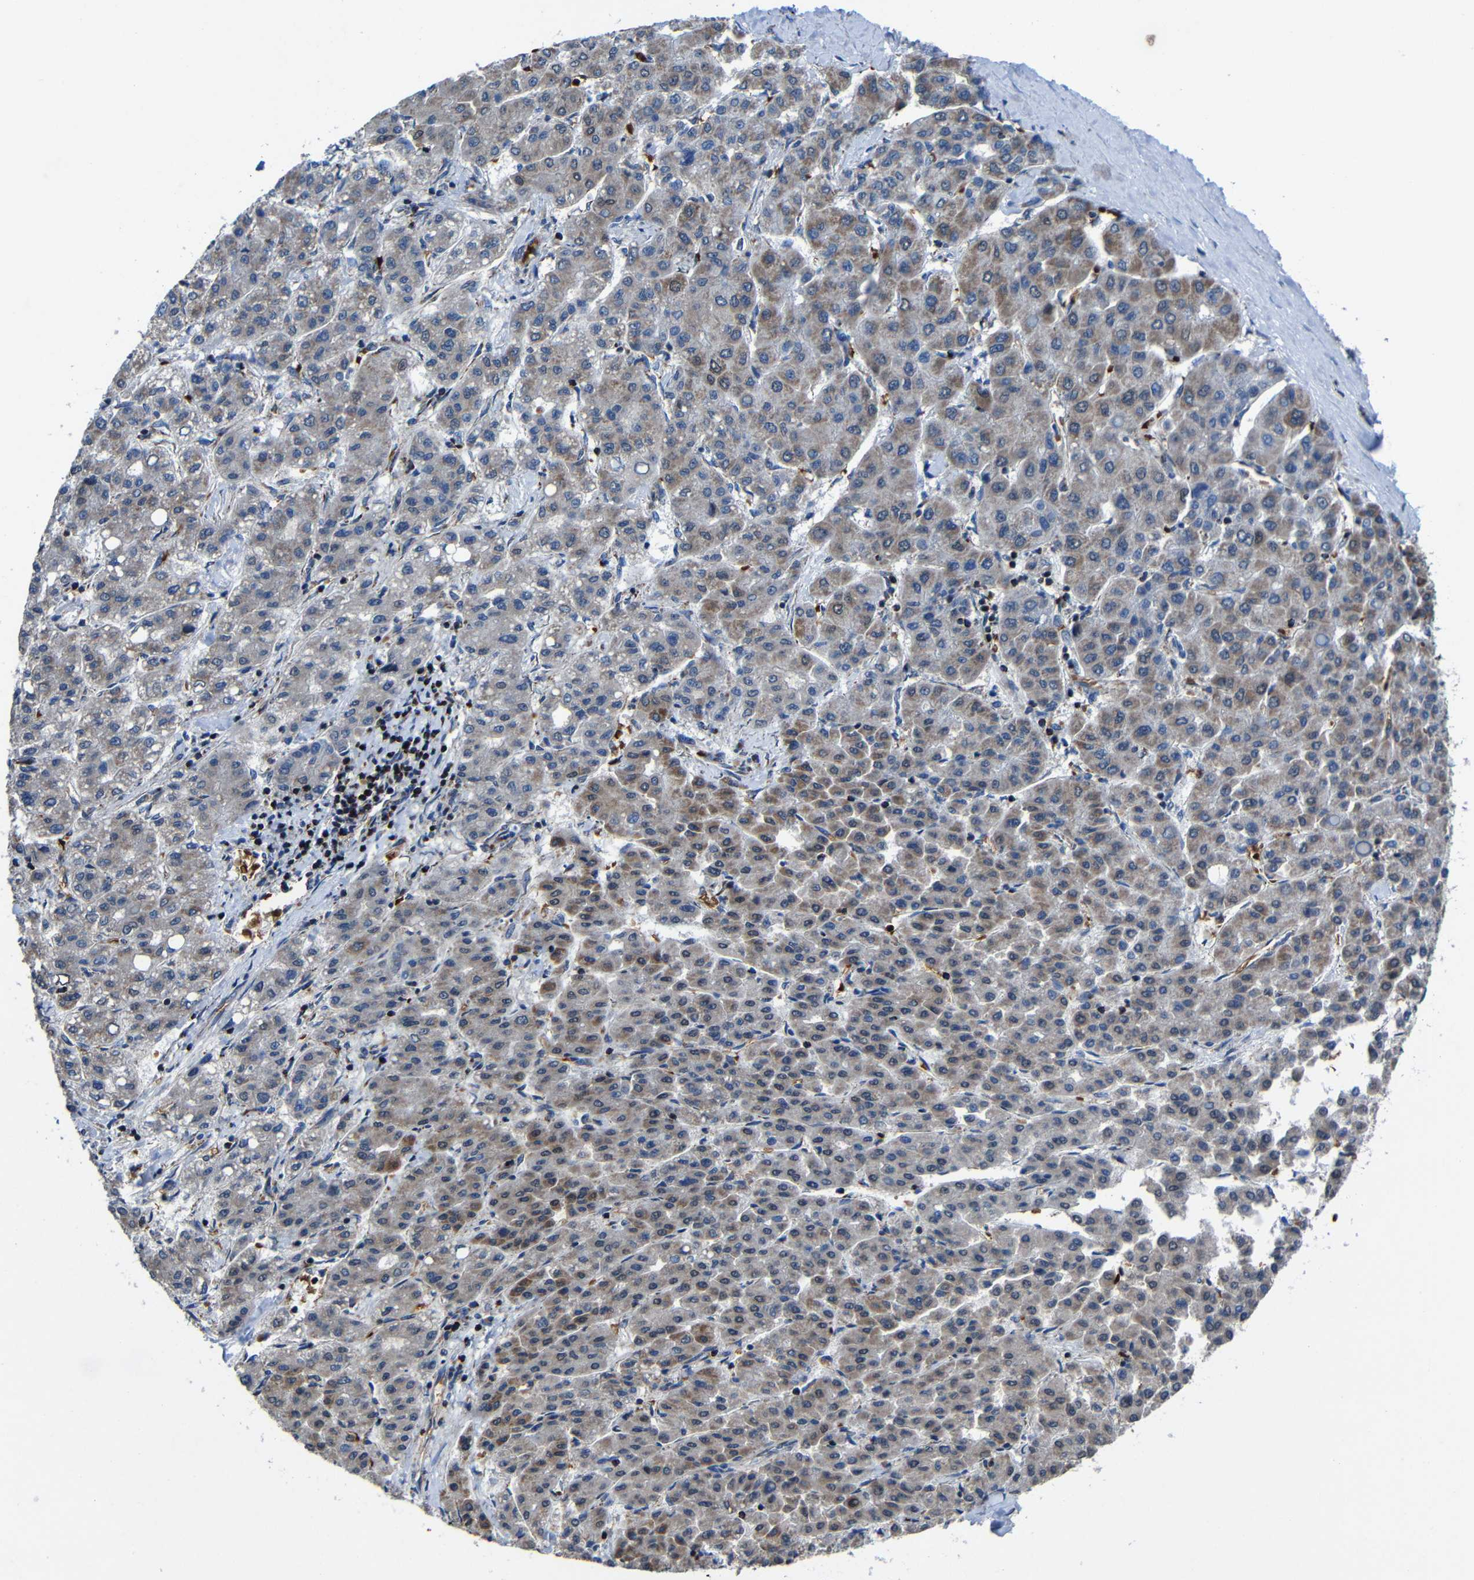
{"staining": {"intensity": "moderate", "quantity": "<25%", "location": "cytoplasmic/membranous,nuclear"}, "tissue": "liver cancer", "cell_type": "Tumor cells", "image_type": "cancer", "snomed": [{"axis": "morphology", "description": "Carcinoma, Hepatocellular, NOS"}, {"axis": "topography", "description": "Liver"}], "caption": "This is an image of immunohistochemistry (IHC) staining of liver cancer (hepatocellular carcinoma), which shows moderate positivity in the cytoplasmic/membranous and nuclear of tumor cells.", "gene": "CA5B", "patient": {"sex": "male", "age": 65}}